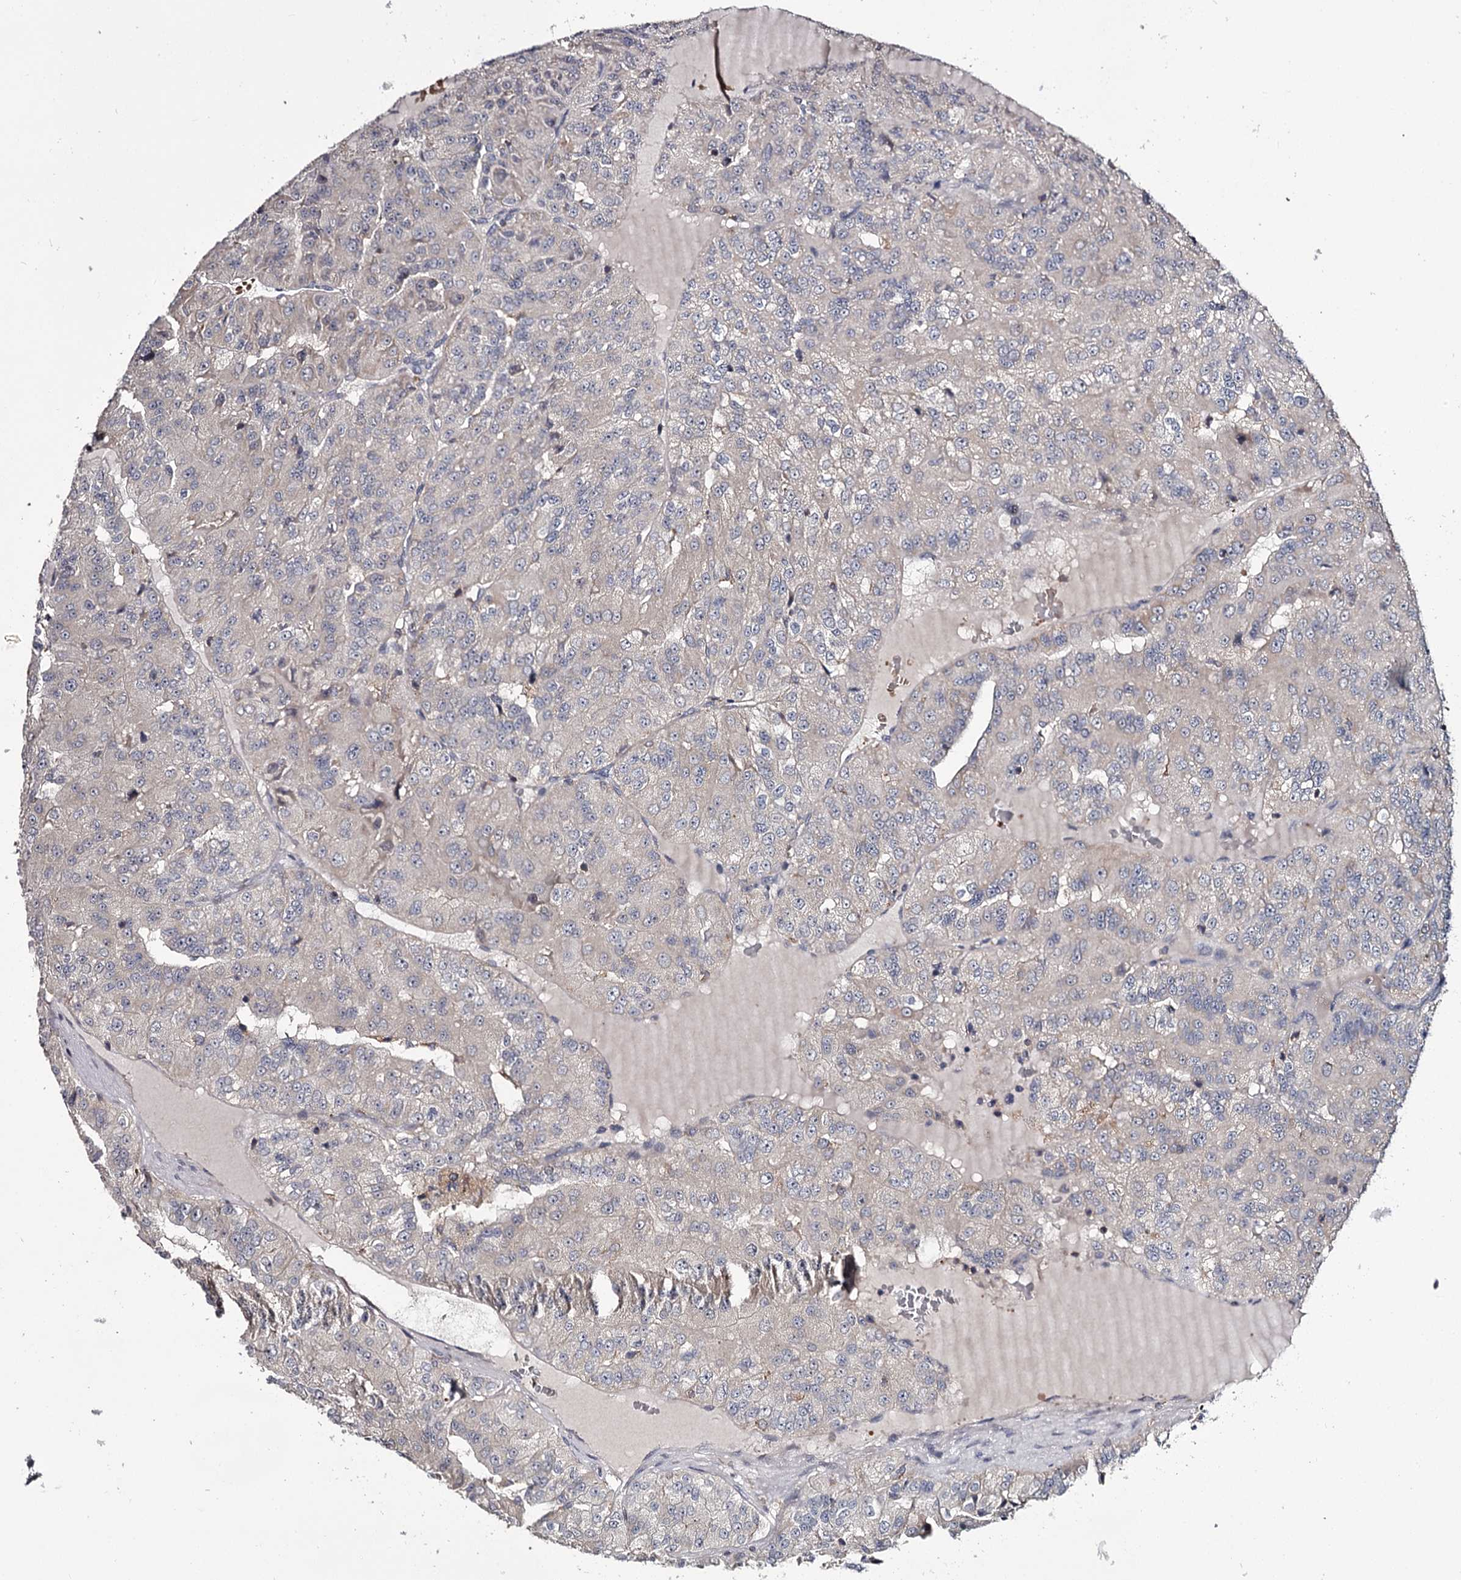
{"staining": {"intensity": "negative", "quantity": "none", "location": "none"}, "tissue": "renal cancer", "cell_type": "Tumor cells", "image_type": "cancer", "snomed": [{"axis": "morphology", "description": "Adenocarcinoma, NOS"}, {"axis": "topography", "description": "Kidney"}], "caption": "The IHC image has no significant staining in tumor cells of renal cancer tissue.", "gene": "RASSF6", "patient": {"sex": "female", "age": 63}}